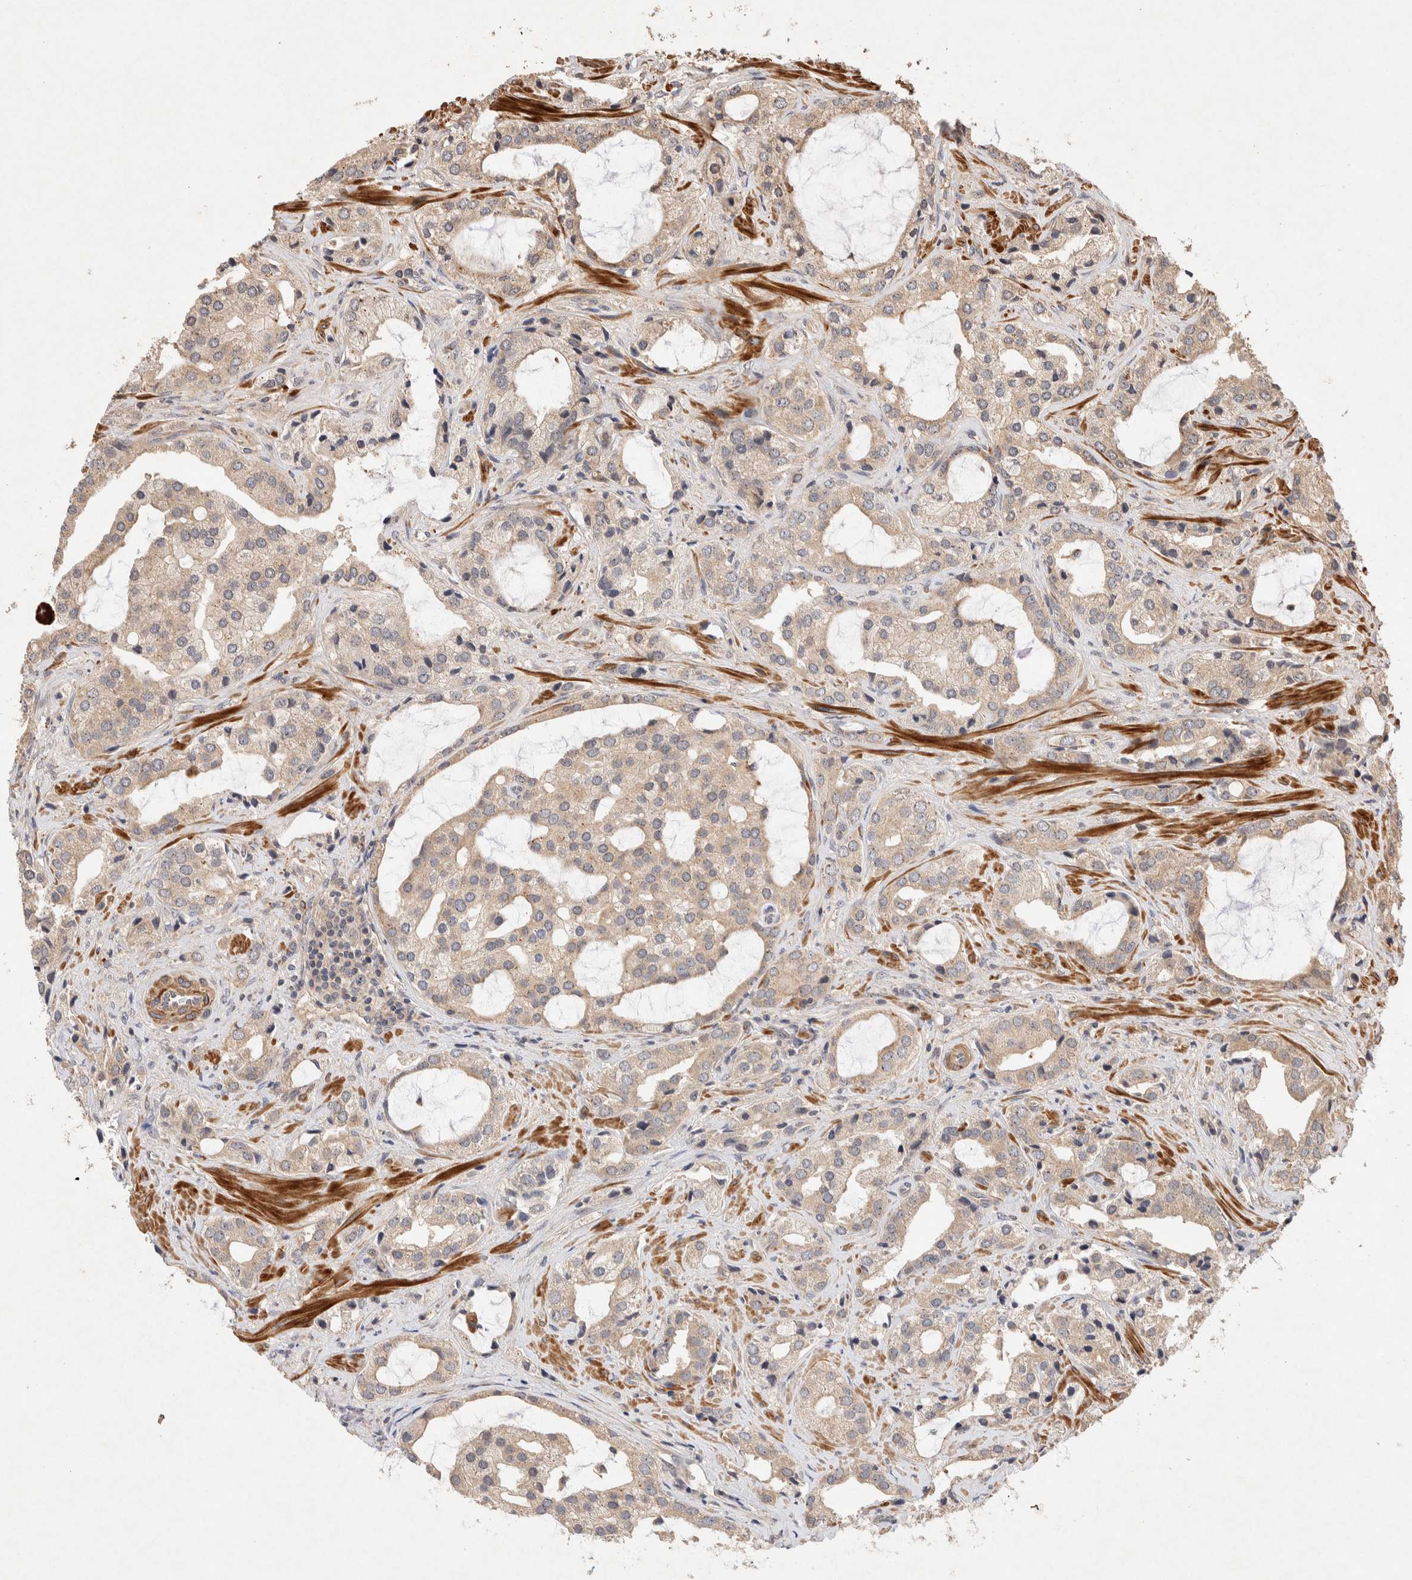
{"staining": {"intensity": "weak", "quantity": "<25%", "location": "cytoplasmic/membranous"}, "tissue": "prostate cancer", "cell_type": "Tumor cells", "image_type": "cancer", "snomed": [{"axis": "morphology", "description": "Adenocarcinoma, High grade"}, {"axis": "topography", "description": "Prostate"}], "caption": "Immunohistochemistry histopathology image of human prostate cancer (adenocarcinoma (high-grade)) stained for a protein (brown), which exhibits no expression in tumor cells.", "gene": "NSMAF", "patient": {"sex": "male", "age": 66}}